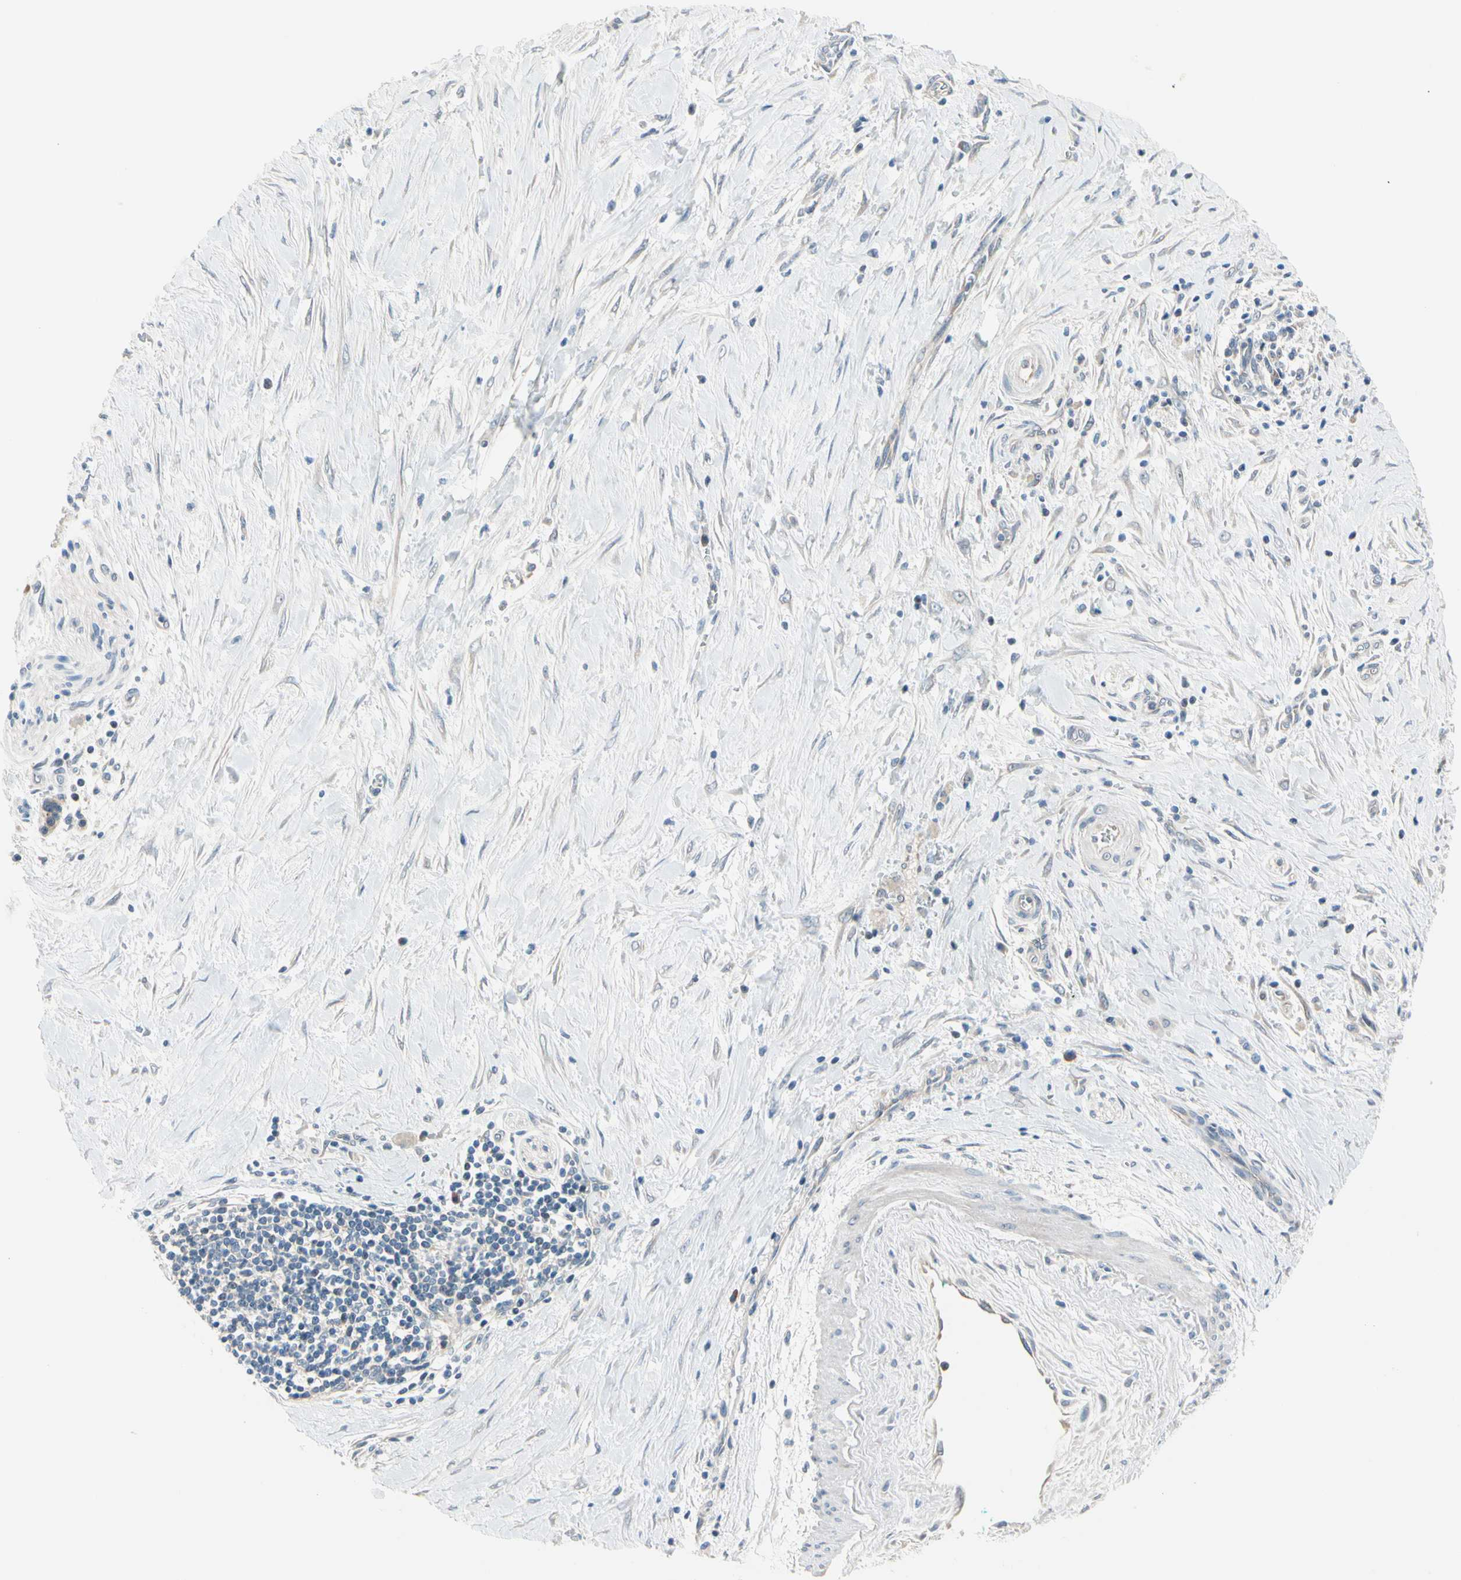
{"staining": {"intensity": "moderate", "quantity": ">75%", "location": "cytoplasmic/membranous"}, "tissue": "pancreatic cancer", "cell_type": "Tumor cells", "image_type": "cancer", "snomed": [{"axis": "morphology", "description": "Adenocarcinoma, NOS"}, {"axis": "topography", "description": "Pancreas"}], "caption": "IHC (DAB (3,3'-diaminobenzidine)) staining of human pancreatic cancer (adenocarcinoma) shows moderate cytoplasmic/membranous protein staining in approximately >75% of tumor cells.", "gene": "CFAP36", "patient": {"sex": "male", "age": 59}}